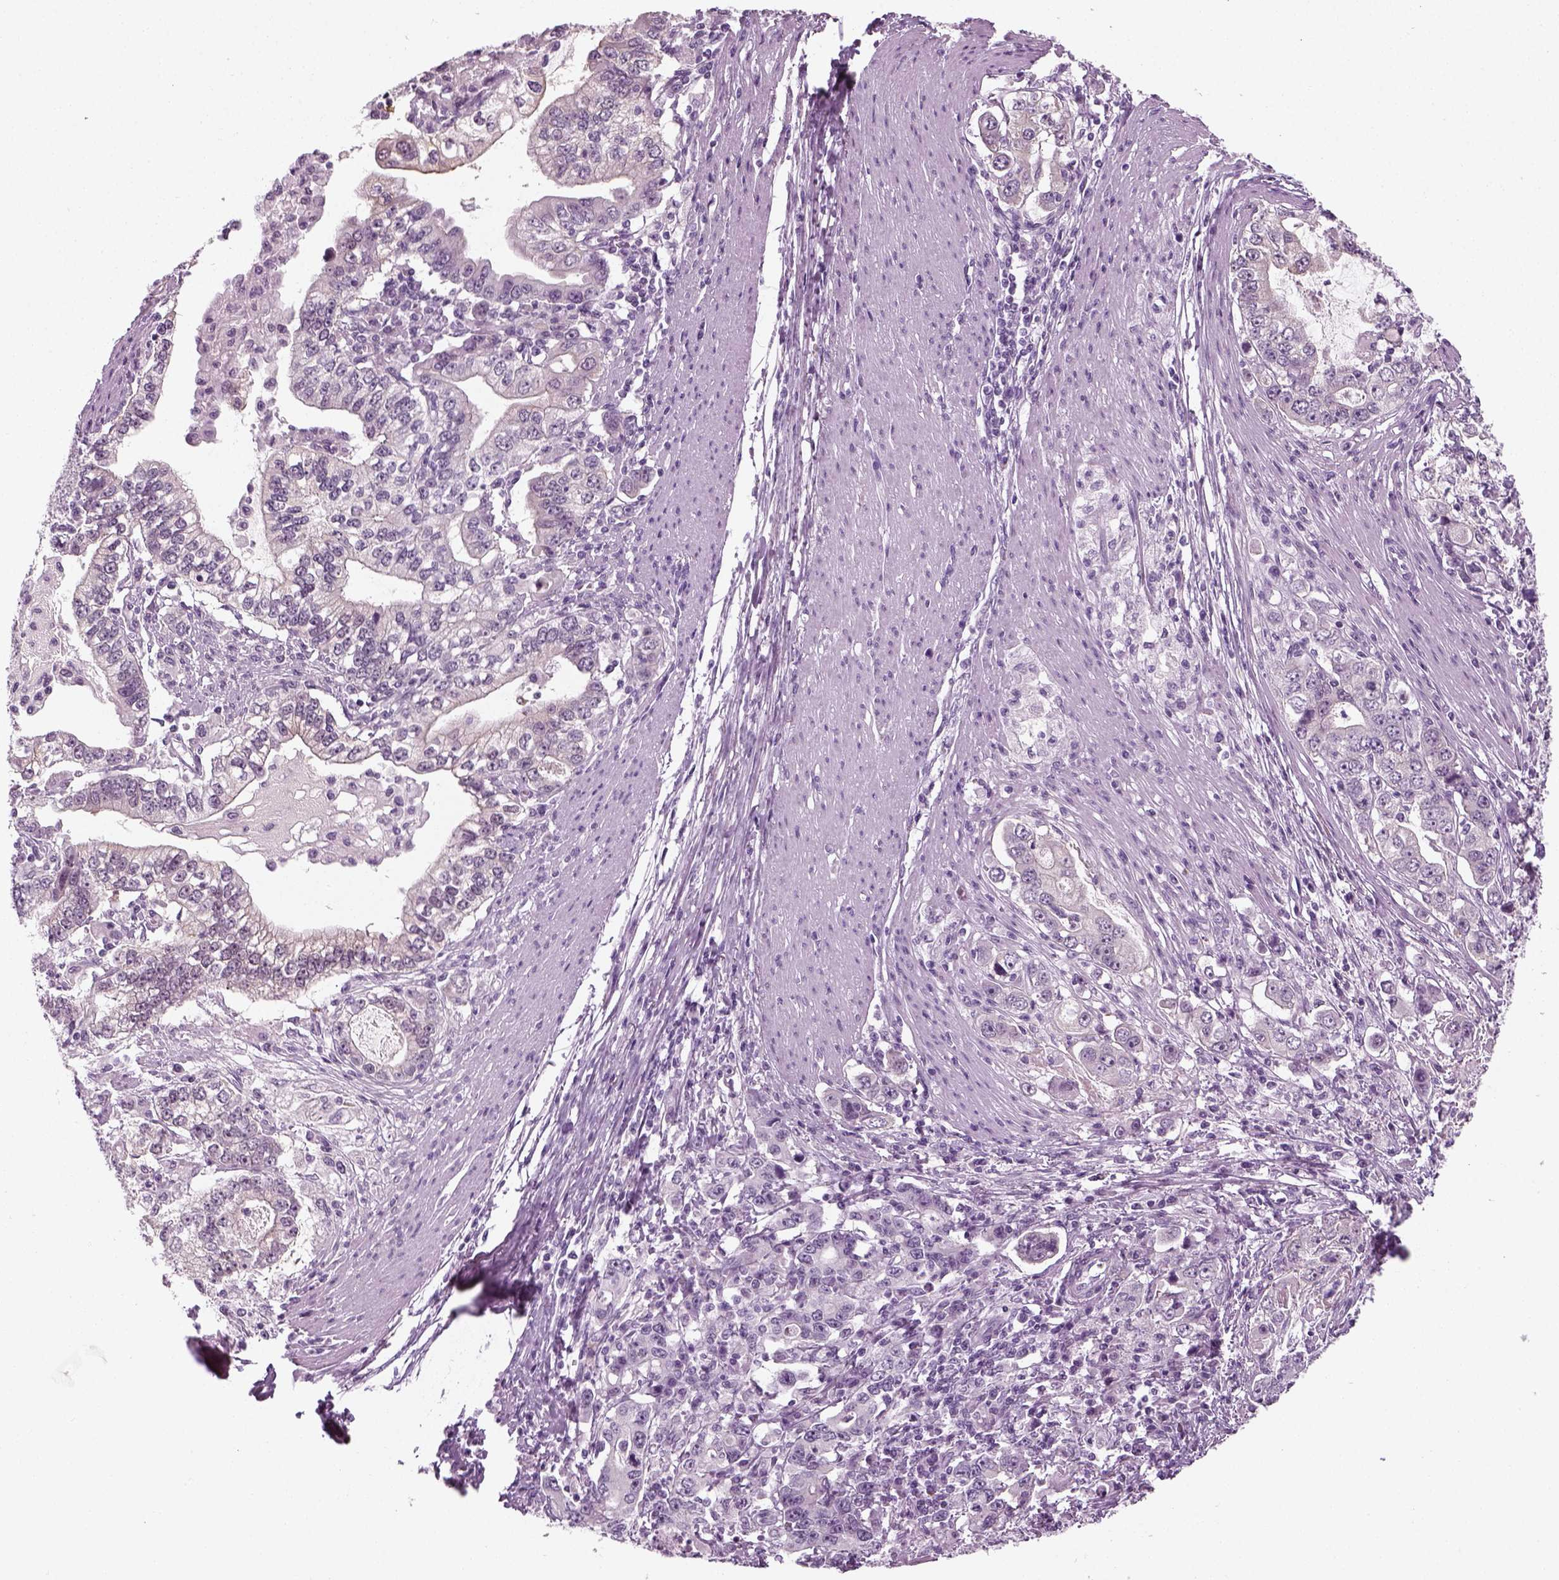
{"staining": {"intensity": "negative", "quantity": "none", "location": "none"}, "tissue": "stomach cancer", "cell_type": "Tumor cells", "image_type": "cancer", "snomed": [{"axis": "morphology", "description": "Adenocarcinoma, NOS"}, {"axis": "topography", "description": "Stomach, lower"}], "caption": "Tumor cells show no significant protein staining in adenocarcinoma (stomach).", "gene": "KRT75", "patient": {"sex": "female", "age": 72}}